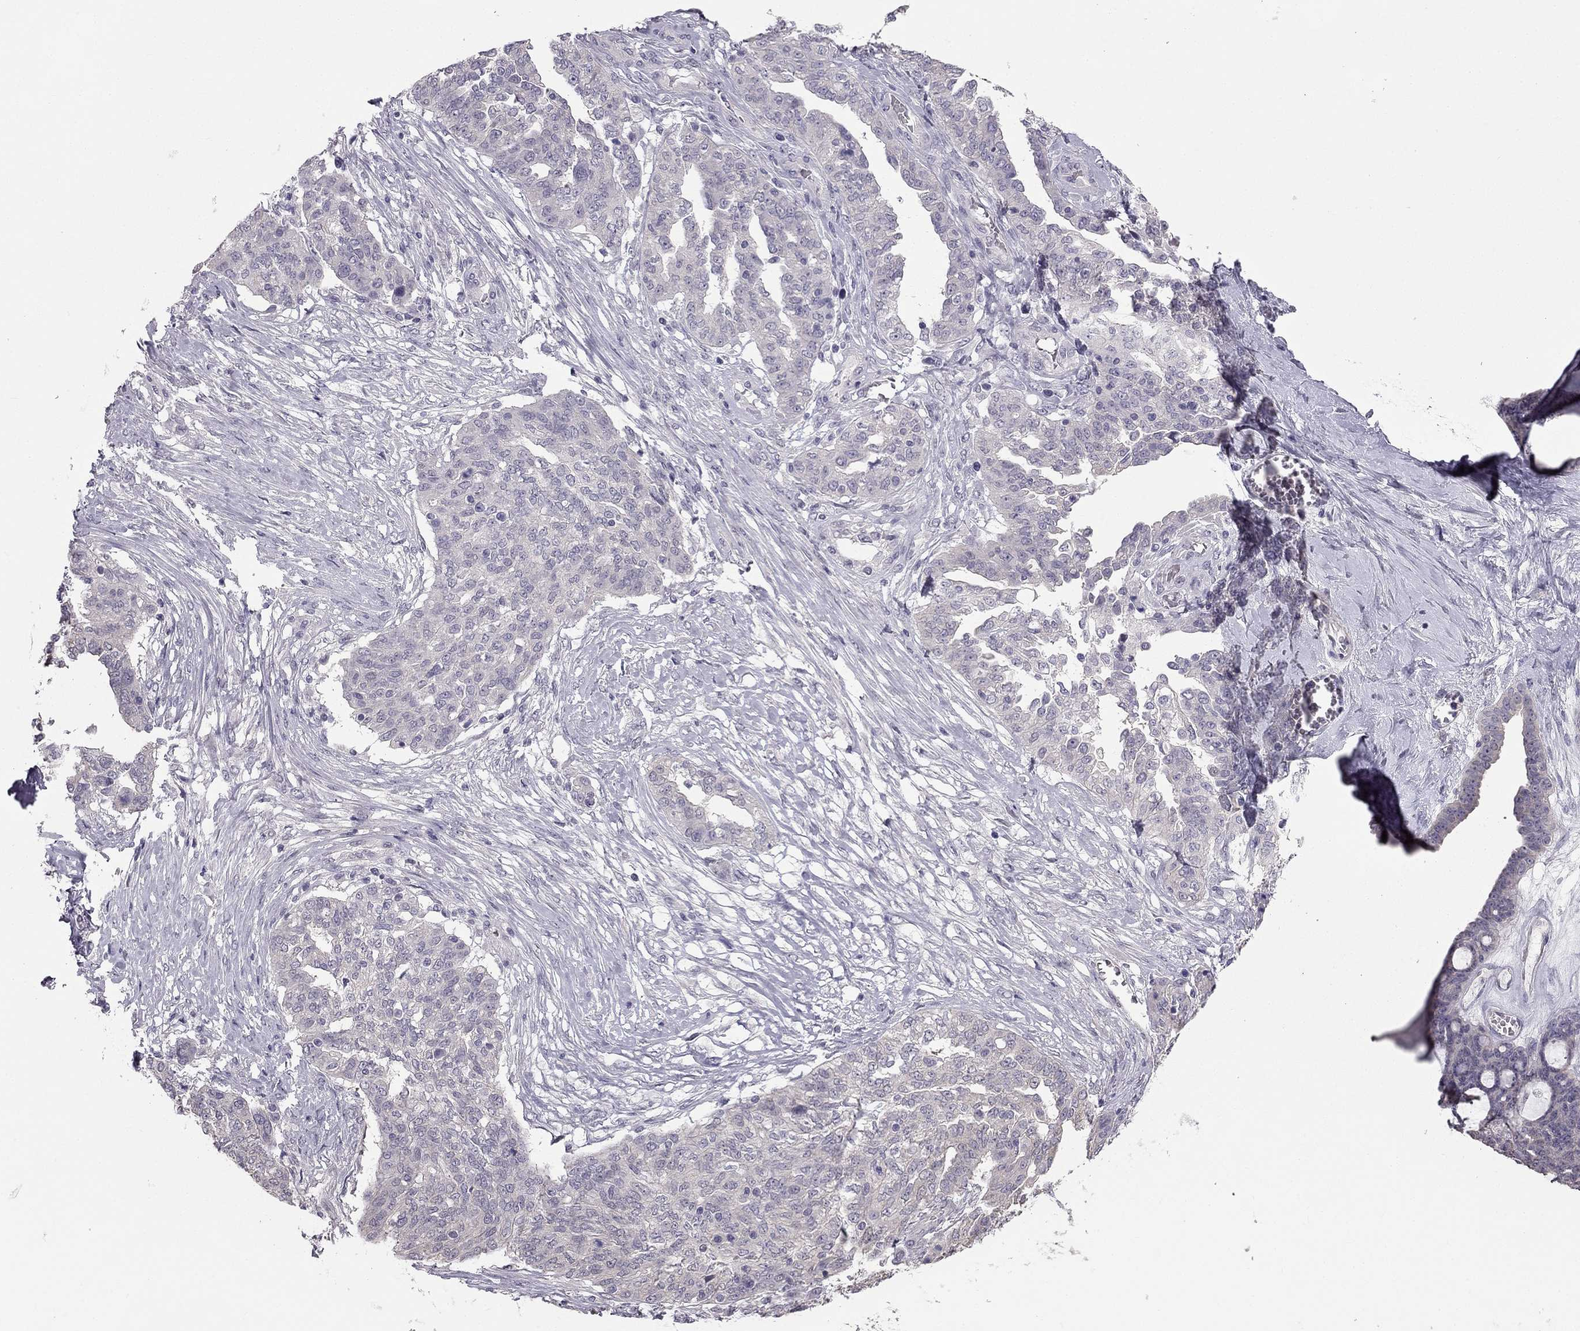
{"staining": {"intensity": "negative", "quantity": "none", "location": "none"}, "tissue": "ovarian cancer", "cell_type": "Tumor cells", "image_type": "cancer", "snomed": [{"axis": "morphology", "description": "Cystadenocarcinoma, serous, NOS"}, {"axis": "topography", "description": "Ovary"}], "caption": "Immunohistochemistry (IHC) image of human ovarian cancer stained for a protein (brown), which demonstrates no expression in tumor cells. Brightfield microscopy of immunohistochemistry (IHC) stained with DAB (3,3'-diaminobenzidine) (brown) and hematoxylin (blue), captured at high magnification.", "gene": "HSFX1", "patient": {"sex": "female", "age": 67}}